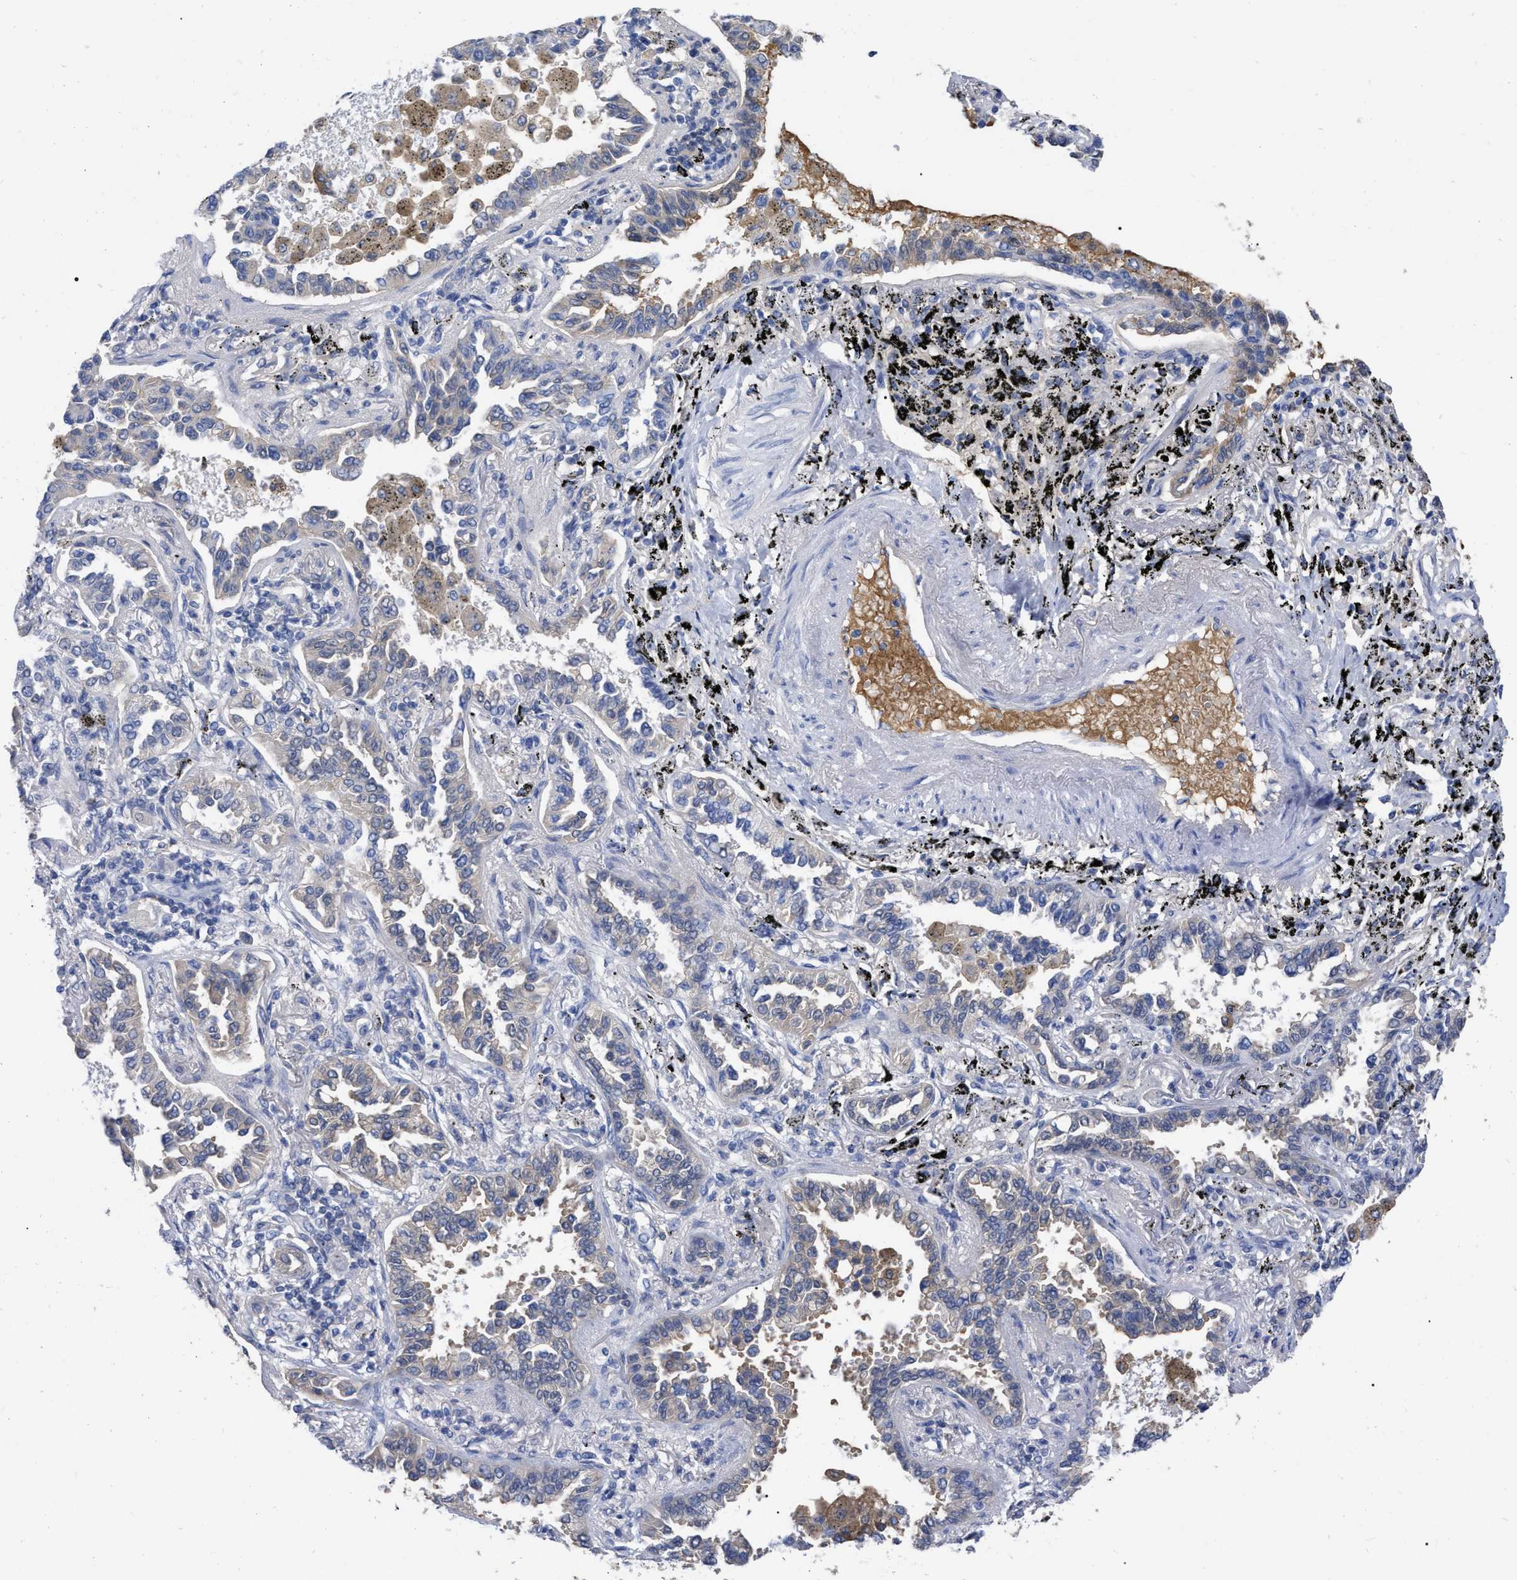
{"staining": {"intensity": "negative", "quantity": "none", "location": "none"}, "tissue": "lung cancer", "cell_type": "Tumor cells", "image_type": "cancer", "snomed": [{"axis": "morphology", "description": "Normal tissue, NOS"}, {"axis": "morphology", "description": "Adenocarcinoma, NOS"}, {"axis": "topography", "description": "Lung"}], "caption": "Tumor cells are negative for protein expression in human adenocarcinoma (lung).", "gene": "IGHV5-51", "patient": {"sex": "male", "age": 59}}